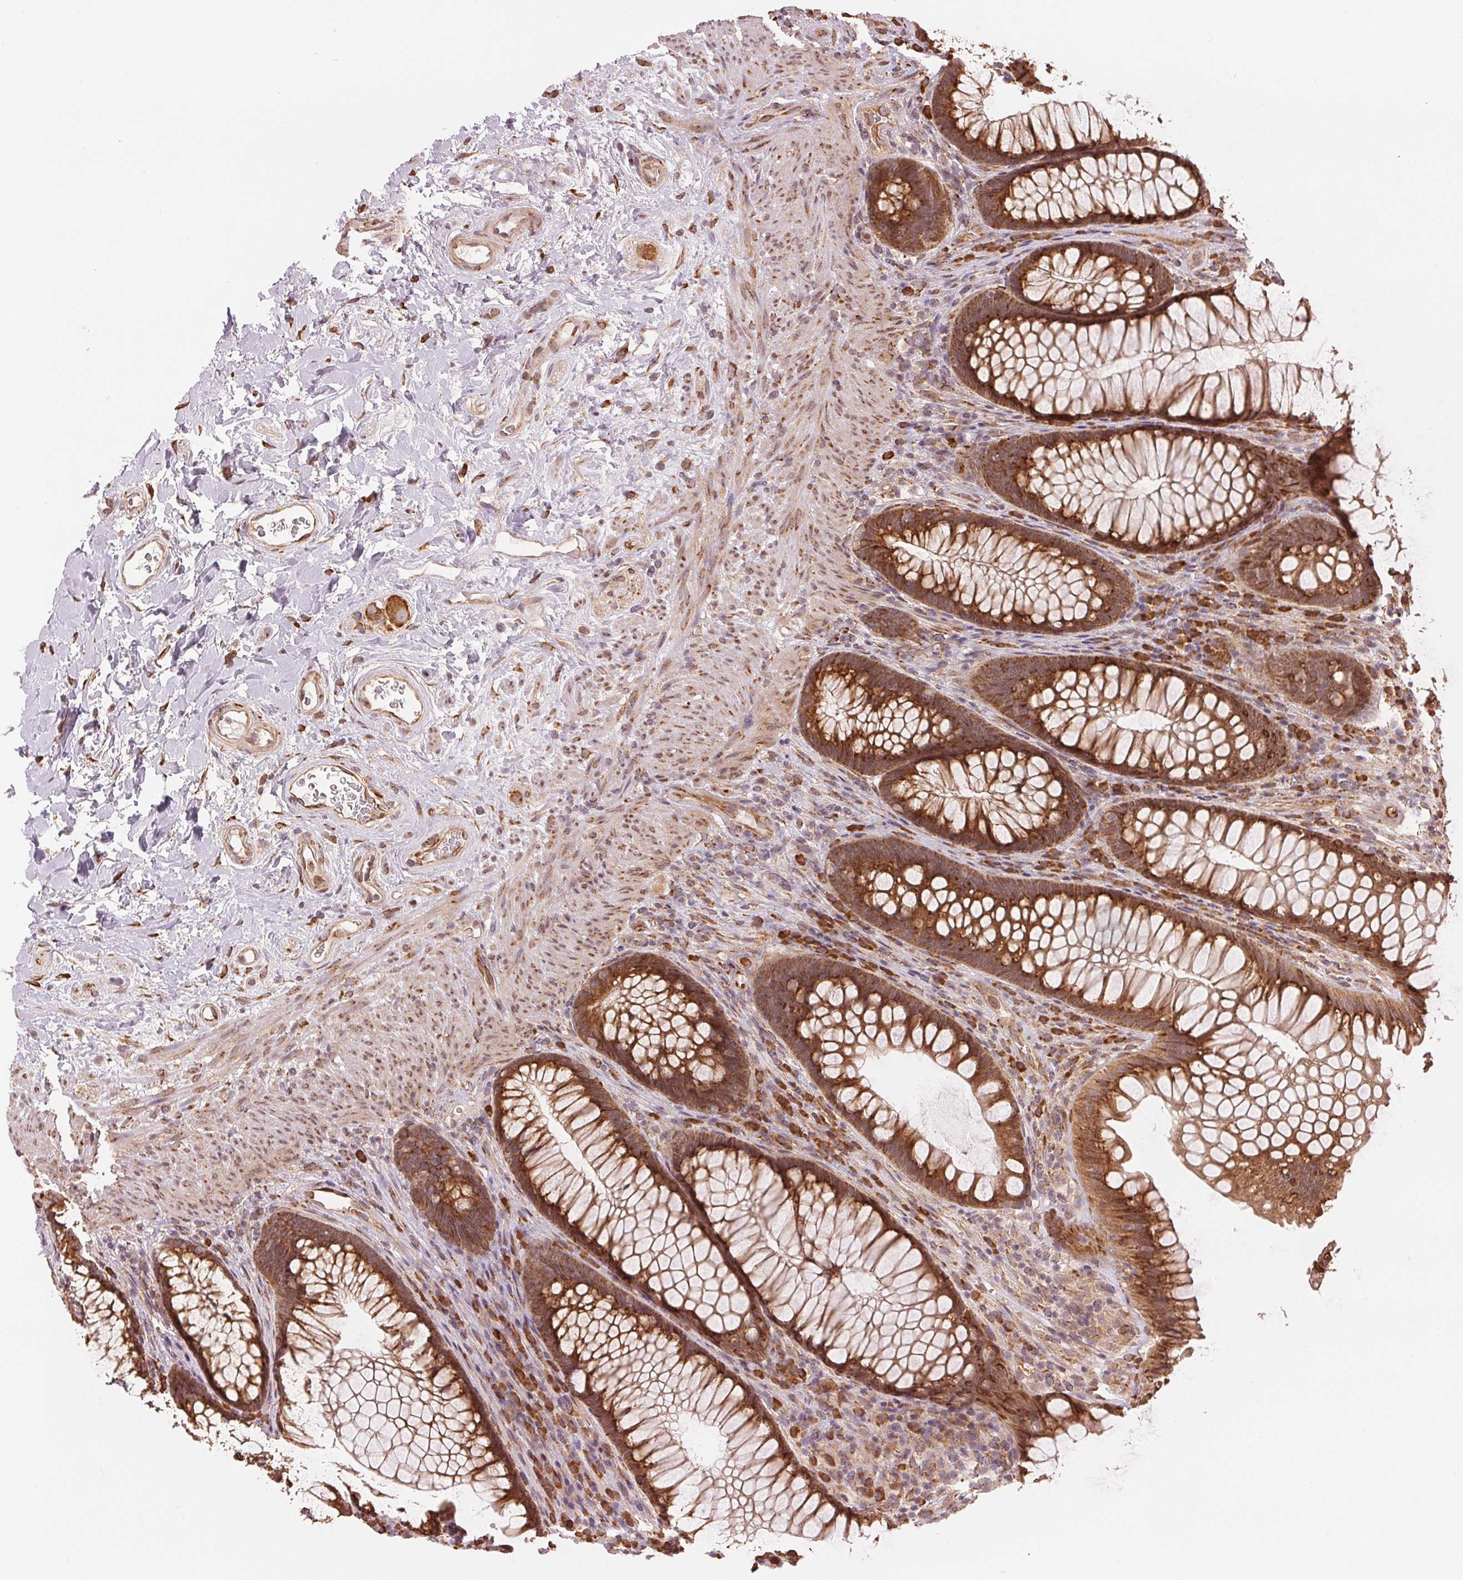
{"staining": {"intensity": "strong", "quantity": ">75%", "location": "cytoplasmic/membranous"}, "tissue": "rectum", "cell_type": "Glandular cells", "image_type": "normal", "snomed": [{"axis": "morphology", "description": "Normal tissue, NOS"}, {"axis": "topography", "description": "Smooth muscle"}, {"axis": "topography", "description": "Rectum"}], "caption": "A photomicrograph showing strong cytoplasmic/membranous staining in approximately >75% of glandular cells in unremarkable rectum, as visualized by brown immunohistochemical staining.", "gene": "SLC20A1", "patient": {"sex": "male", "age": 53}}